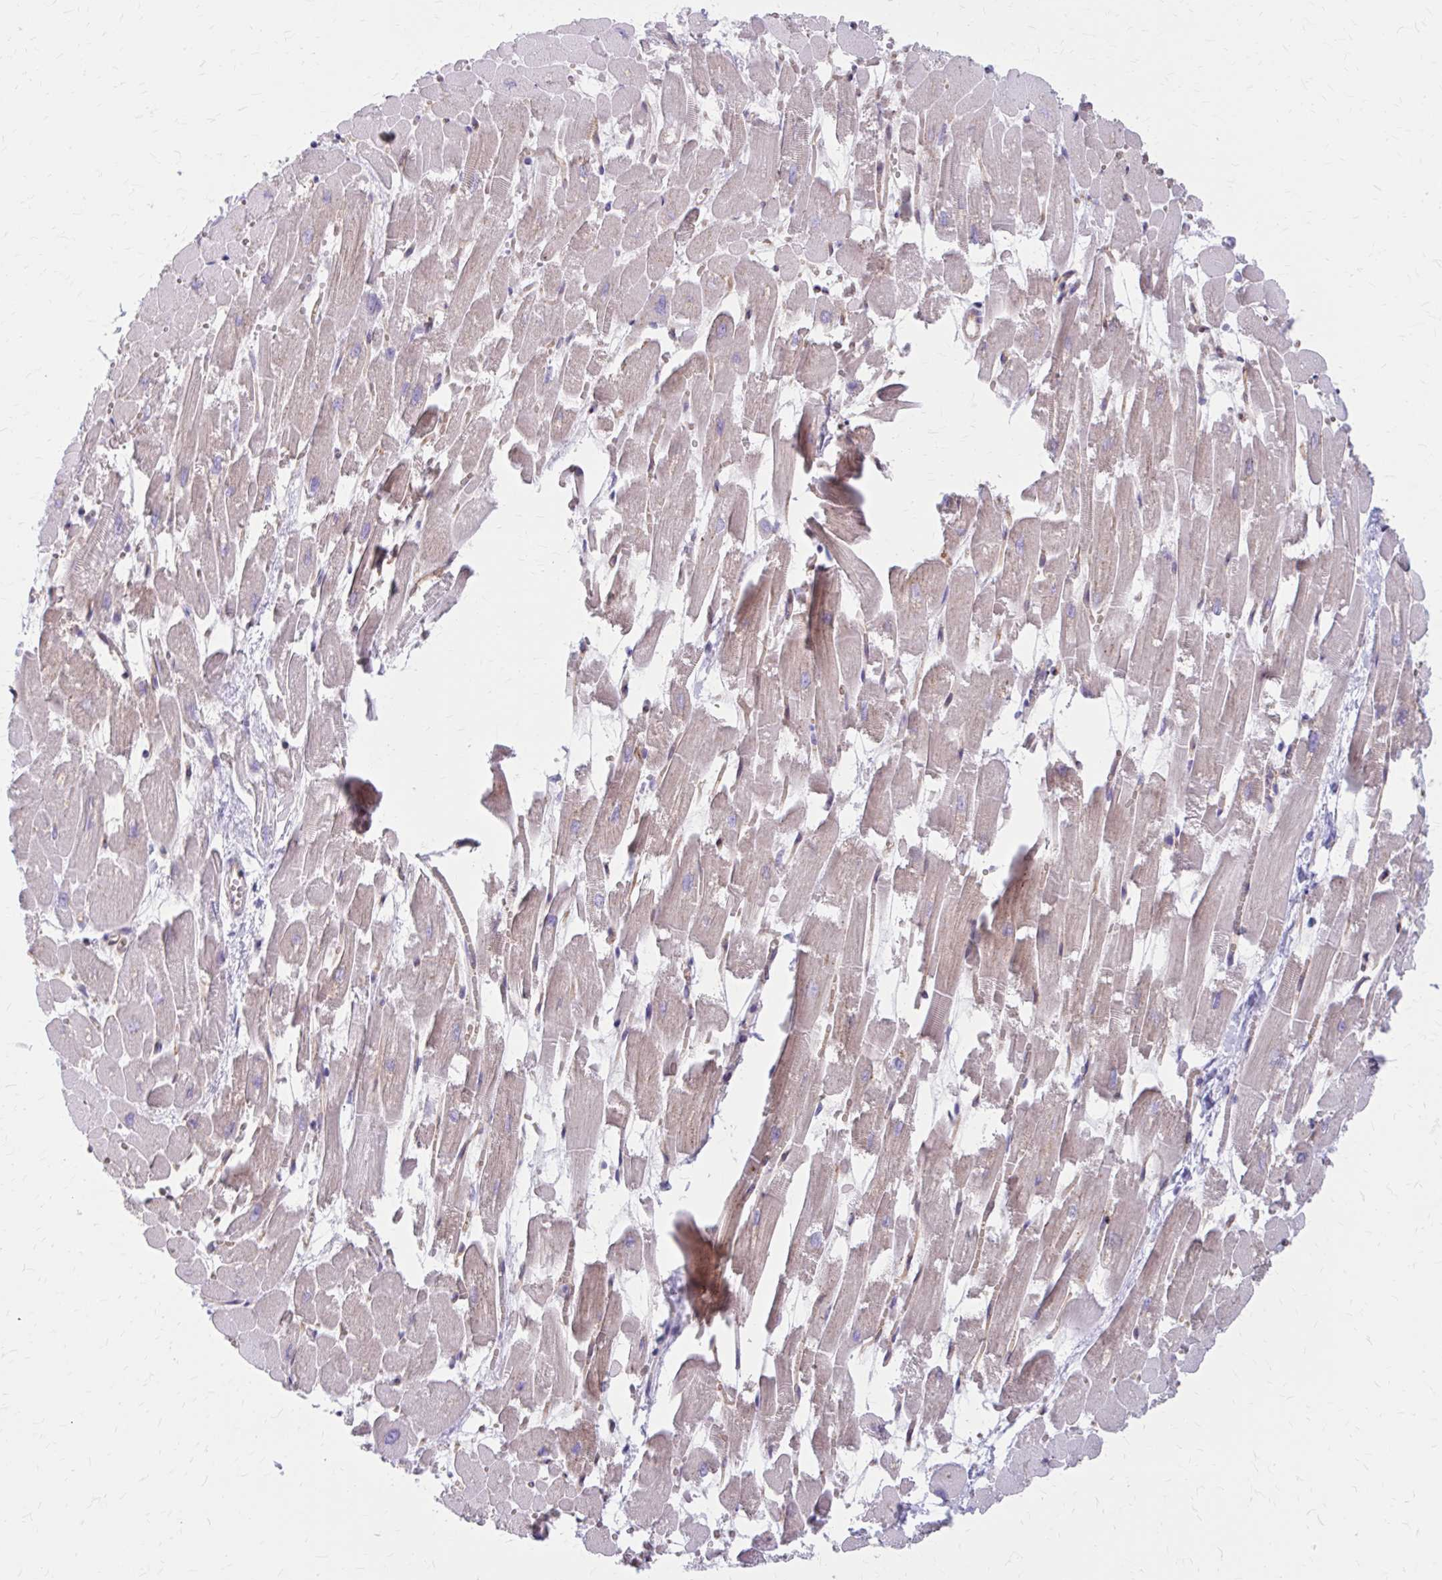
{"staining": {"intensity": "weak", "quantity": "25%-75%", "location": "cytoplasmic/membranous"}, "tissue": "heart muscle", "cell_type": "Cardiomyocytes", "image_type": "normal", "snomed": [{"axis": "morphology", "description": "Normal tissue, NOS"}, {"axis": "topography", "description": "Heart"}], "caption": "Immunohistochemical staining of normal heart muscle shows weak cytoplasmic/membranous protein expression in approximately 25%-75% of cardiomyocytes. (DAB (3,3'-diaminobenzidine) IHC with brightfield microscopy, high magnification).", "gene": "CLIC2", "patient": {"sex": "female", "age": 52}}